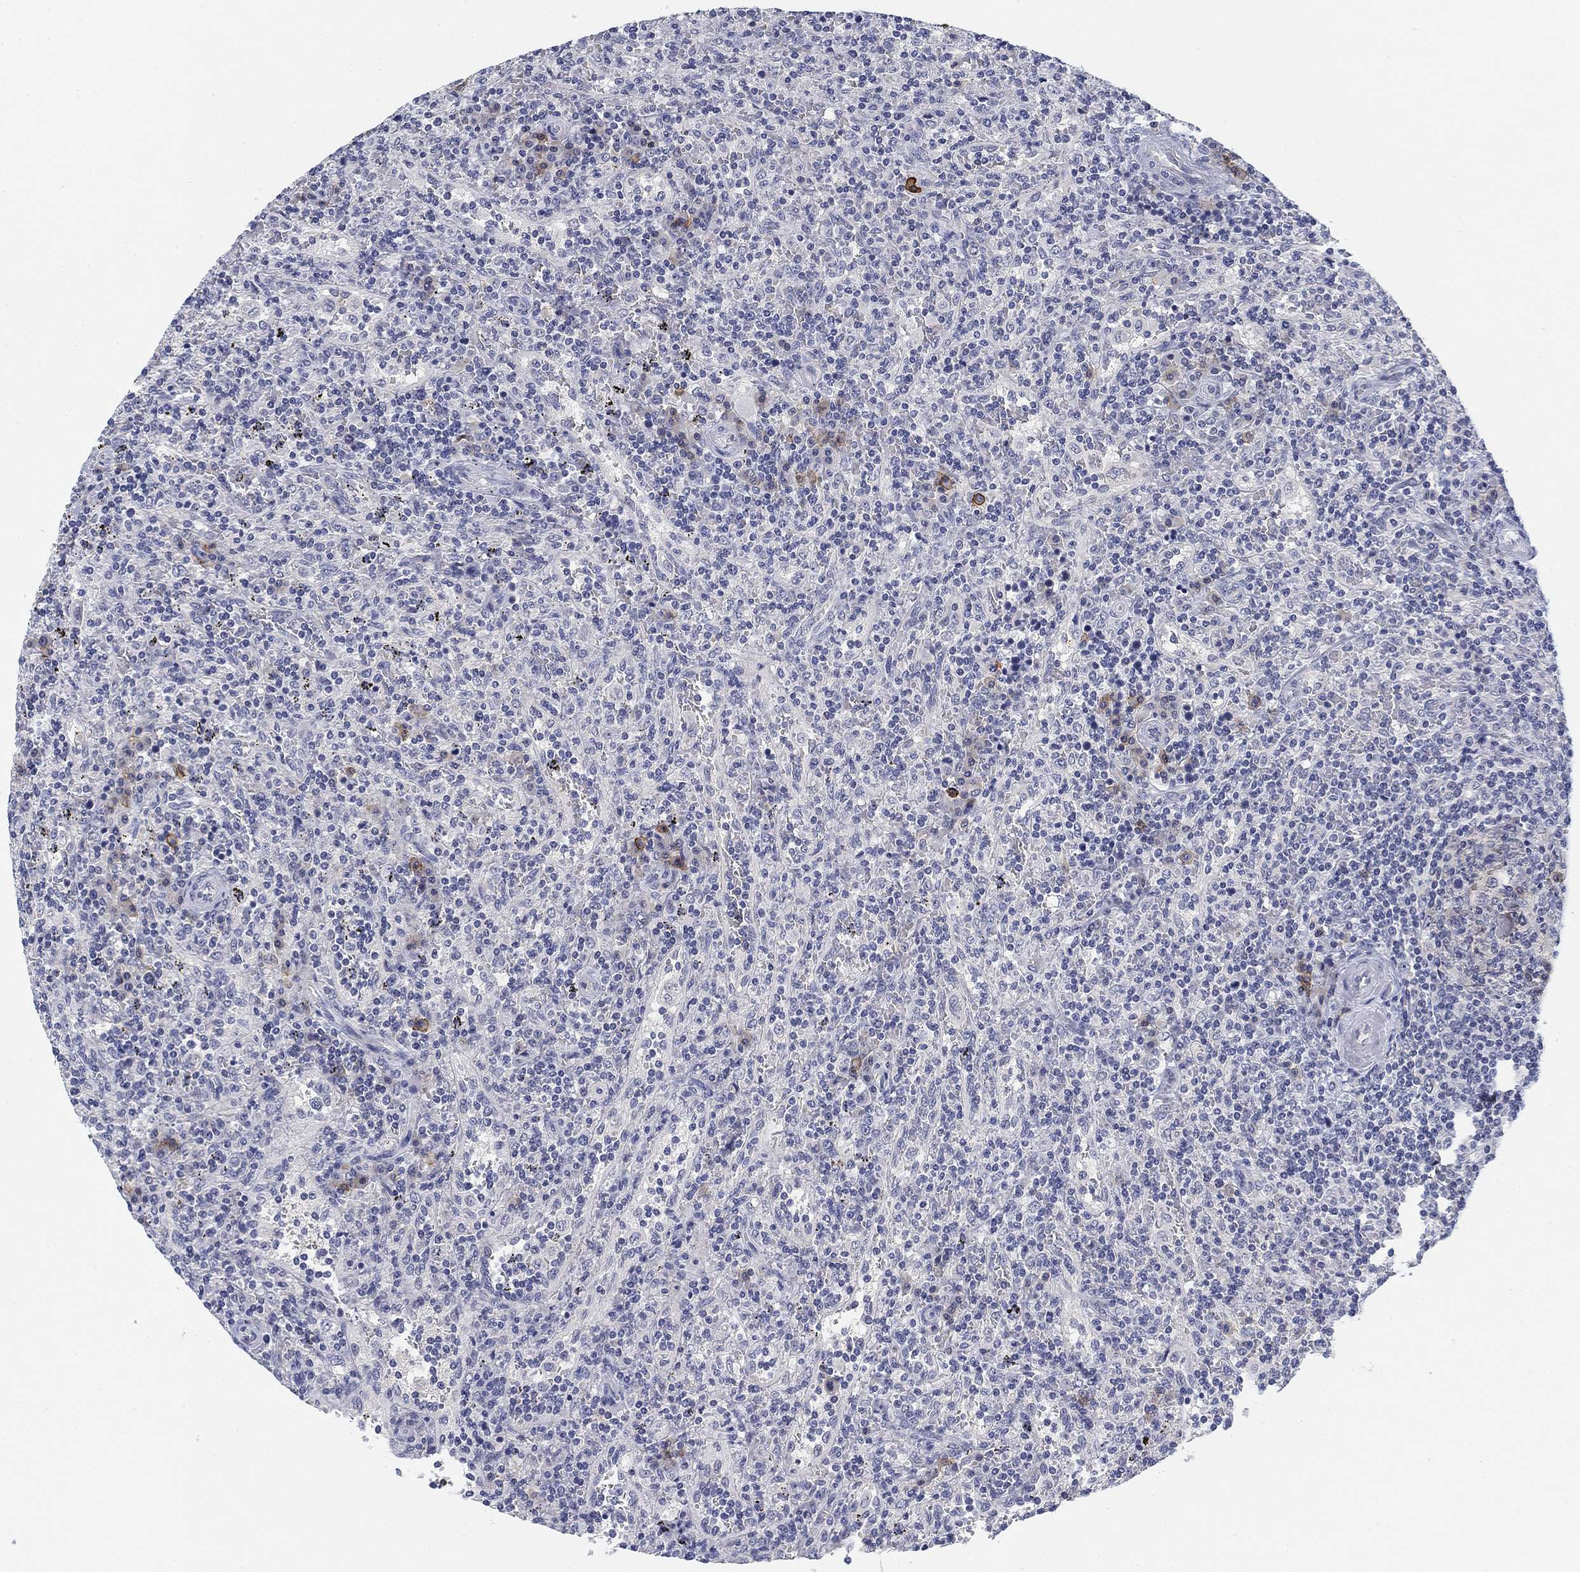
{"staining": {"intensity": "negative", "quantity": "none", "location": "none"}, "tissue": "lymphoma", "cell_type": "Tumor cells", "image_type": "cancer", "snomed": [{"axis": "morphology", "description": "Malignant lymphoma, non-Hodgkin's type, Low grade"}, {"axis": "topography", "description": "Spleen"}], "caption": "DAB (3,3'-diaminobenzidine) immunohistochemical staining of malignant lymphoma, non-Hodgkin's type (low-grade) displays no significant expression in tumor cells.", "gene": "SLC2A5", "patient": {"sex": "male", "age": 62}}